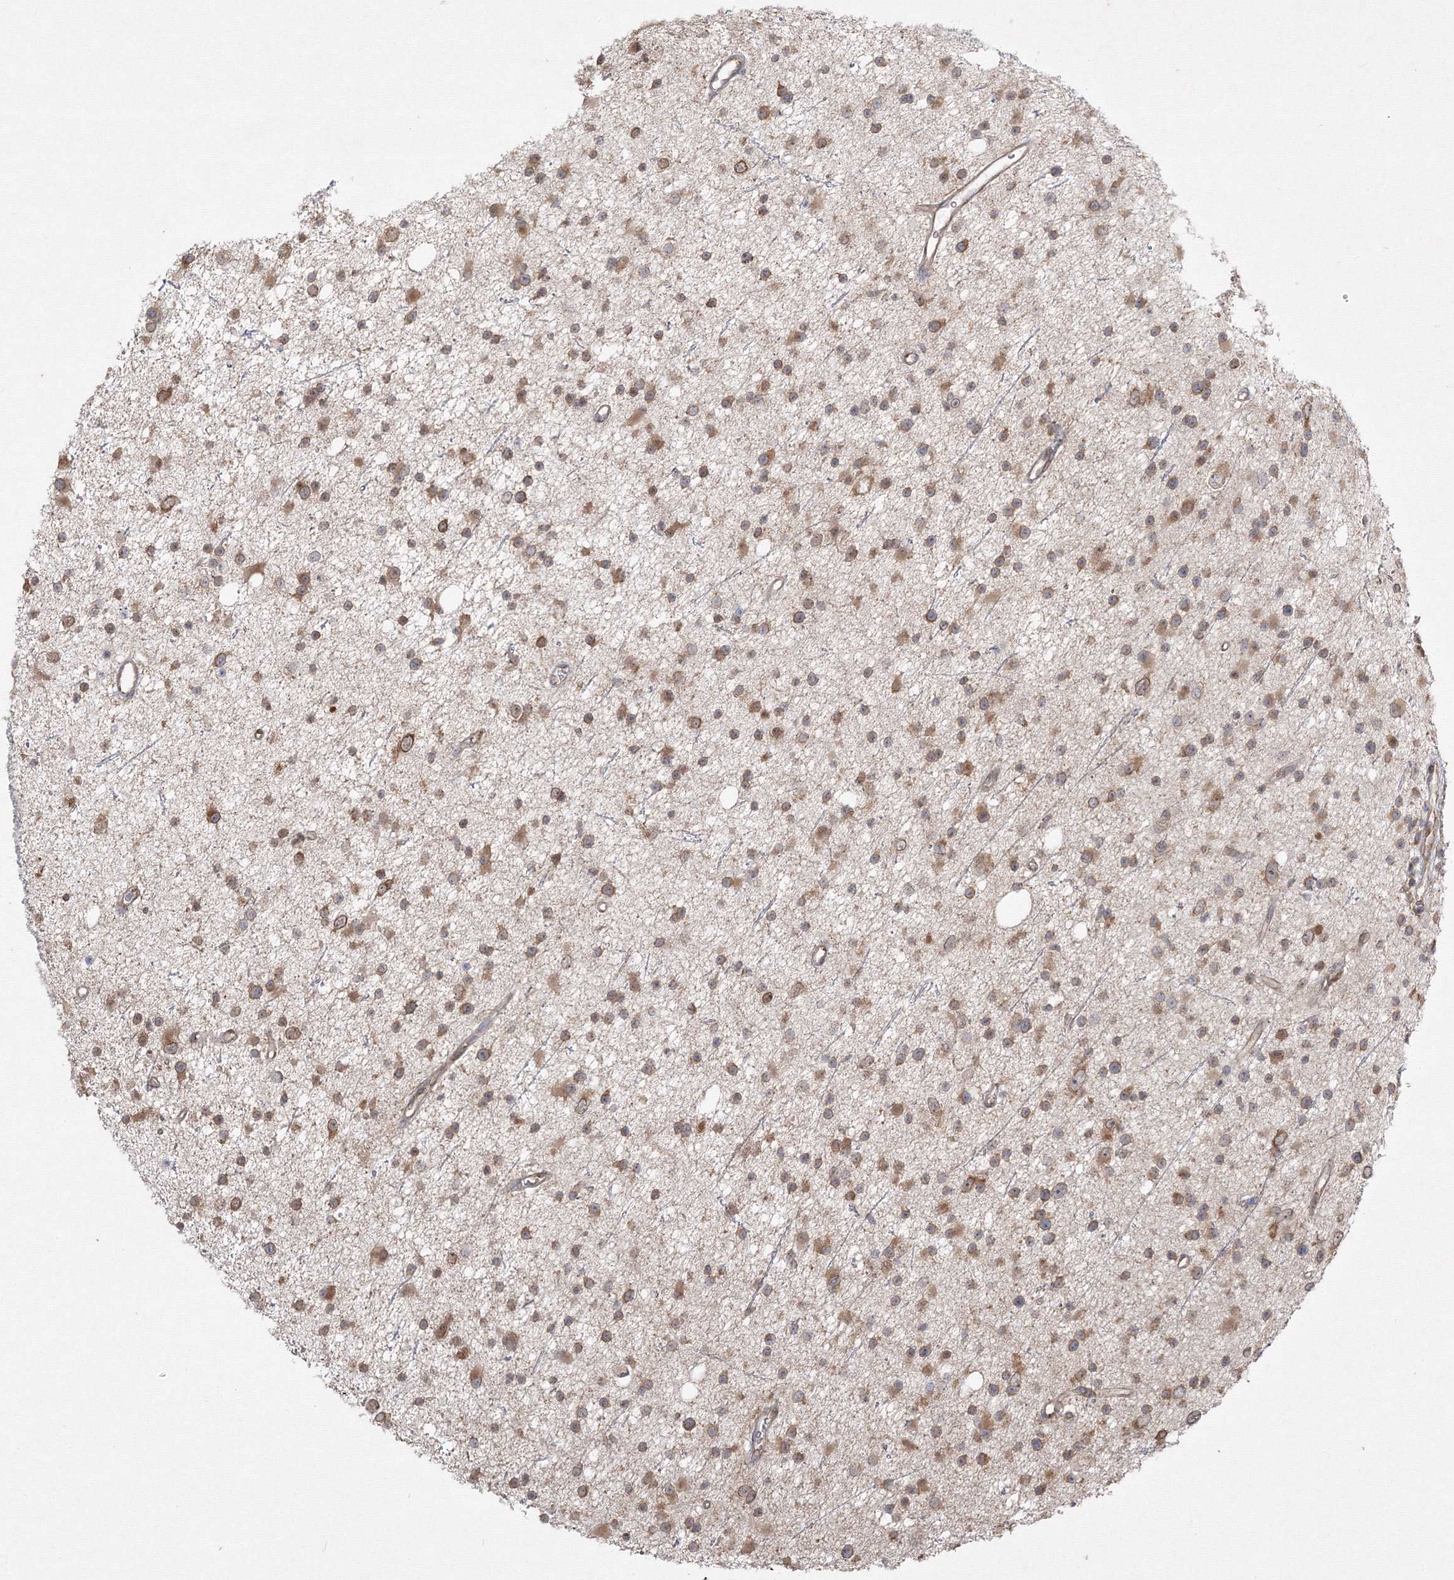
{"staining": {"intensity": "moderate", "quantity": ">75%", "location": "cytoplasmic/membranous"}, "tissue": "glioma", "cell_type": "Tumor cells", "image_type": "cancer", "snomed": [{"axis": "morphology", "description": "Glioma, malignant, Low grade"}, {"axis": "topography", "description": "Cerebral cortex"}], "caption": "Glioma stained with DAB (3,3'-diaminobenzidine) immunohistochemistry (IHC) exhibits medium levels of moderate cytoplasmic/membranous positivity in about >75% of tumor cells.", "gene": "FBXL8", "patient": {"sex": "female", "age": 39}}